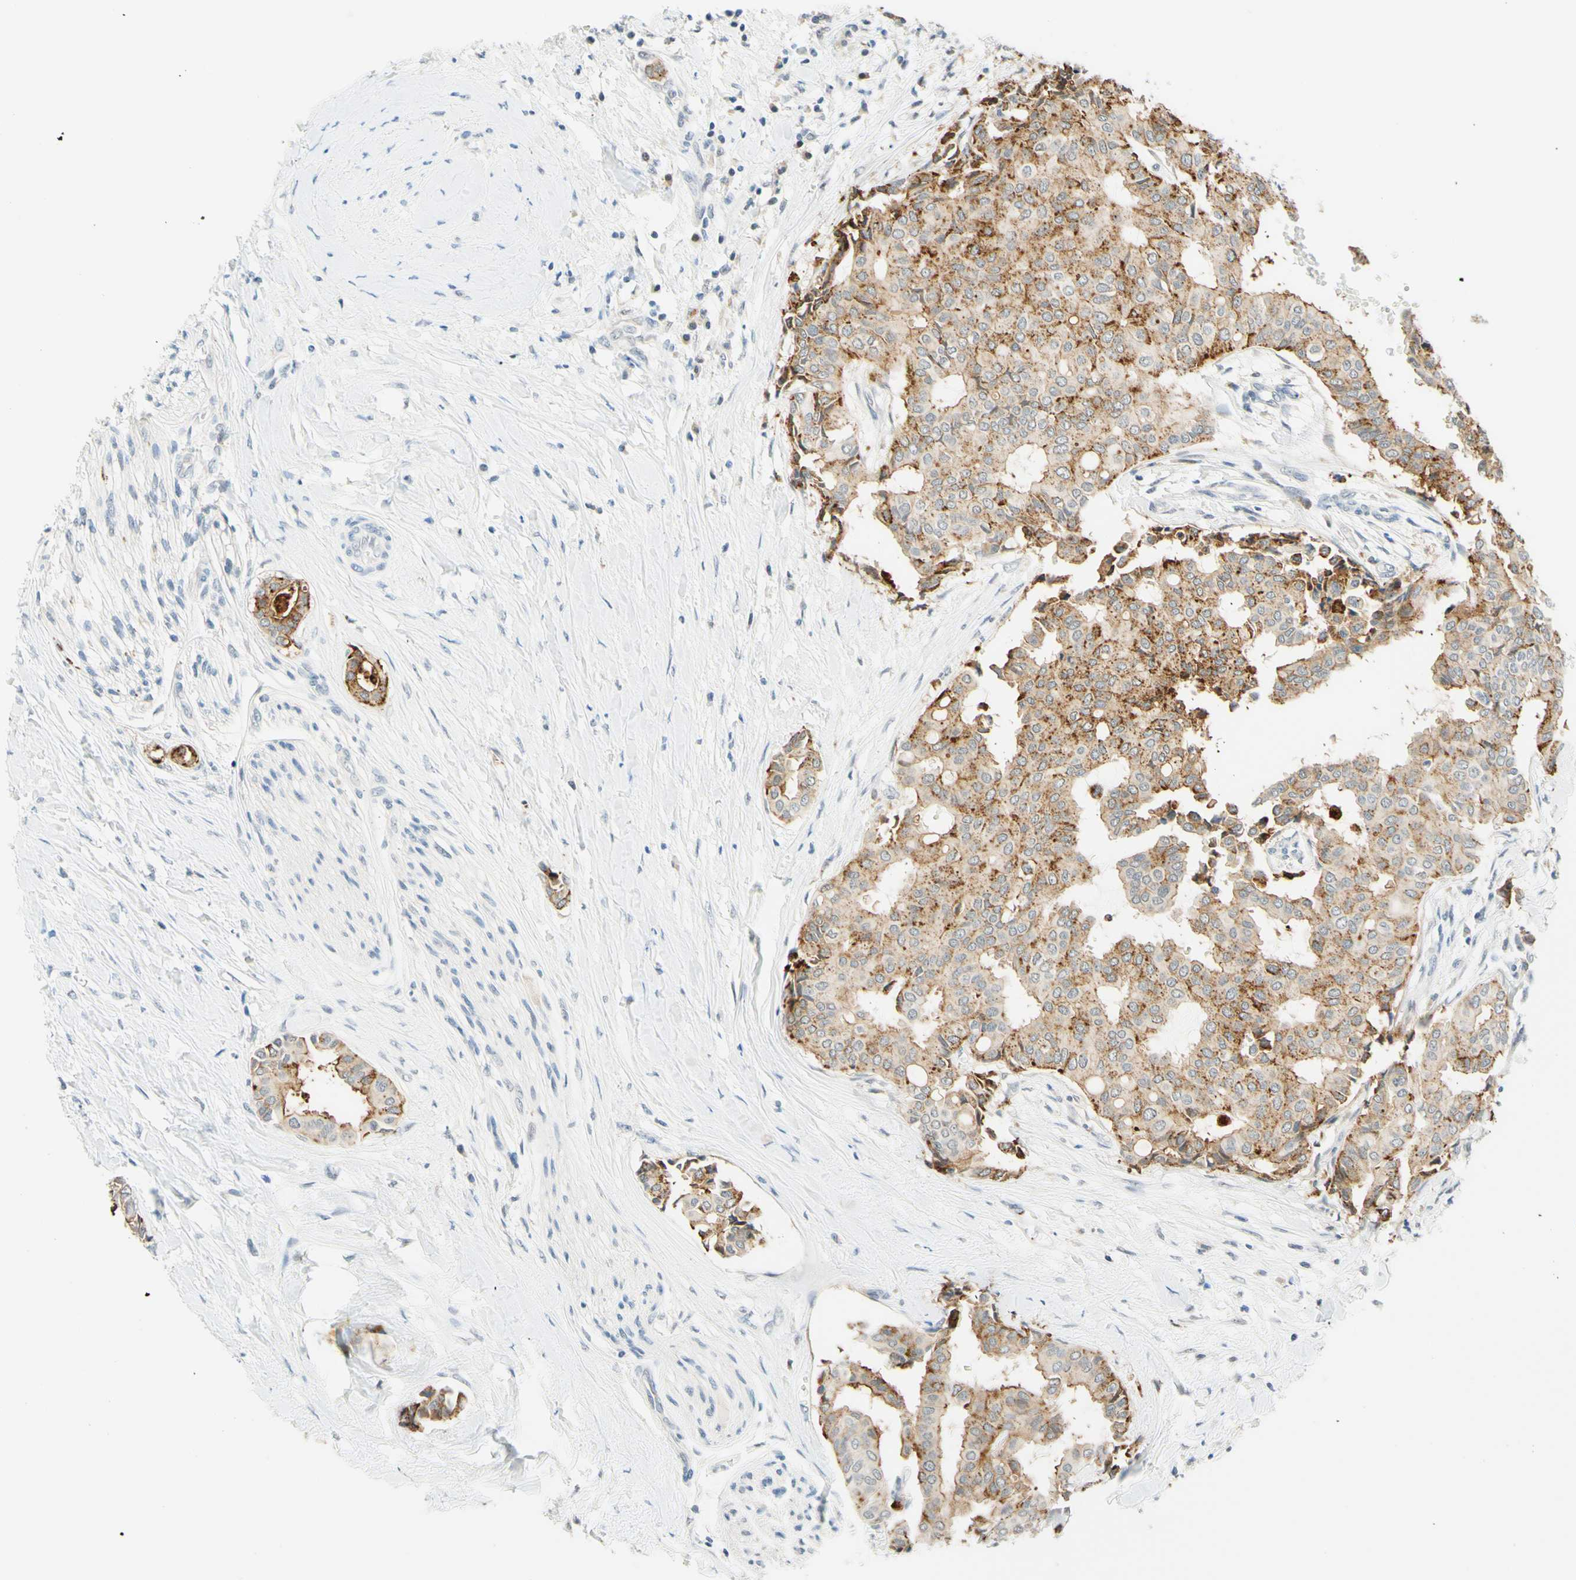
{"staining": {"intensity": "moderate", "quantity": ">75%", "location": "cytoplasmic/membranous"}, "tissue": "head and neck cancer", "cell_type": "Tumor cells", "image_type": "cancer", "snomed": [{"axis": "morphology", "description": "Adenocarcinoma, NOS"}, {"axis": "topography", "description": "Salivary gland"}, {"axis": "topography", "description": "Head-Neck"}], "caption": "Head and neck adenocarcinoma stained with DAB immunohistochemistry (IHC) demonstrates medium levels of moderate cytoplasmic/membranous expression in about >75% of tumor cells.", "gene": "TREM2", "patient": {"sex": "female", "age": 59}}